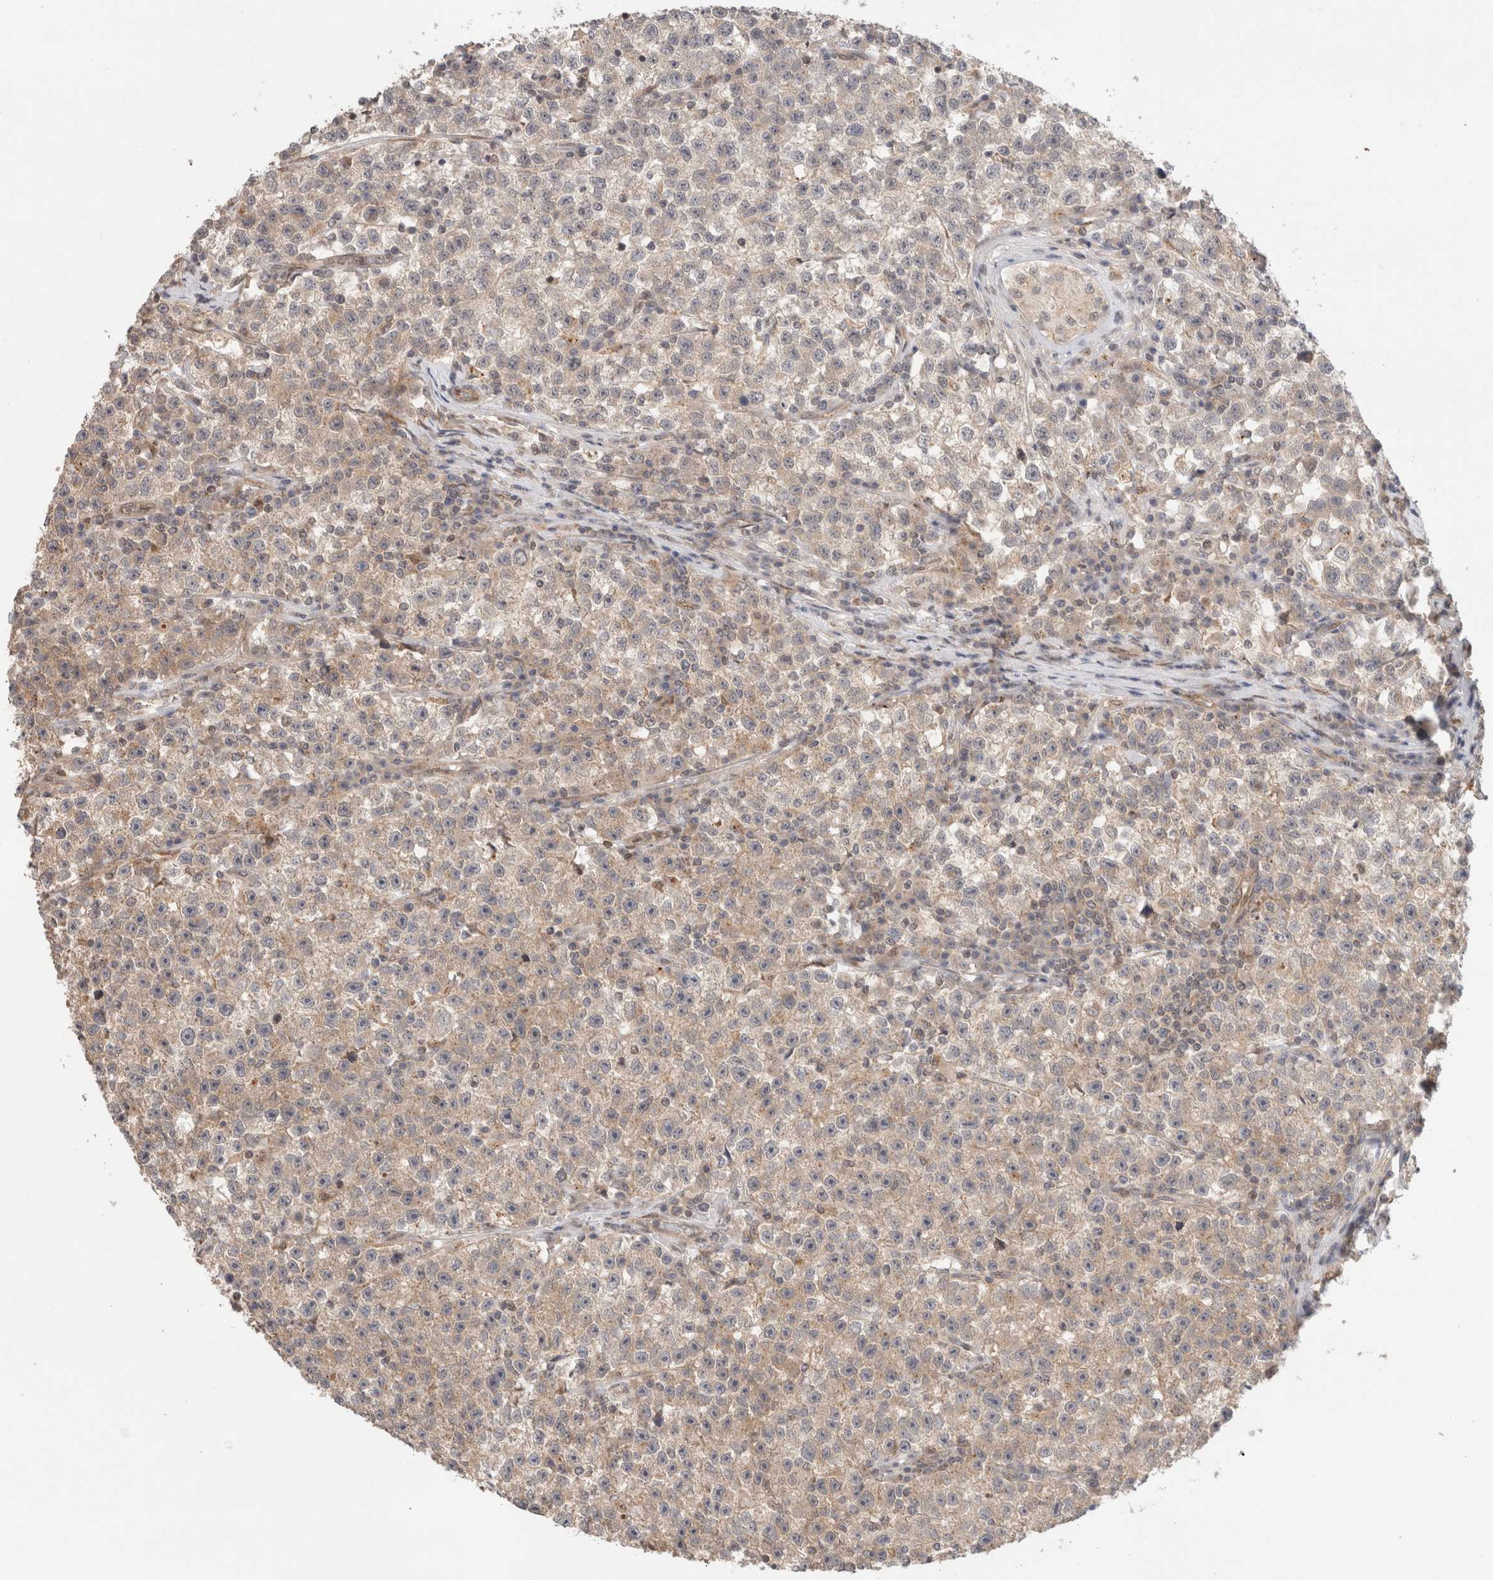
{"staining": {"intensity": "weak", "quantity": "25%-75%", "location": "cytoplasmic/membranous"}, "tissue": "testis cancer", "cell_type": "Tumor cells", "image_type": "cancer", "snomed": [{"axis": "morphology", "description": "Seminoma, NOS"}, {"axis": "topography", "description": "Testis"}], "caption": "This is an image of immunohistochemistry staining of testis cancer, which shows weak positivity in the cytoplasmic/membranous of tumor cells.", "gene": "OTUD6B", "patient": {"sex": "male", "age": 22}}